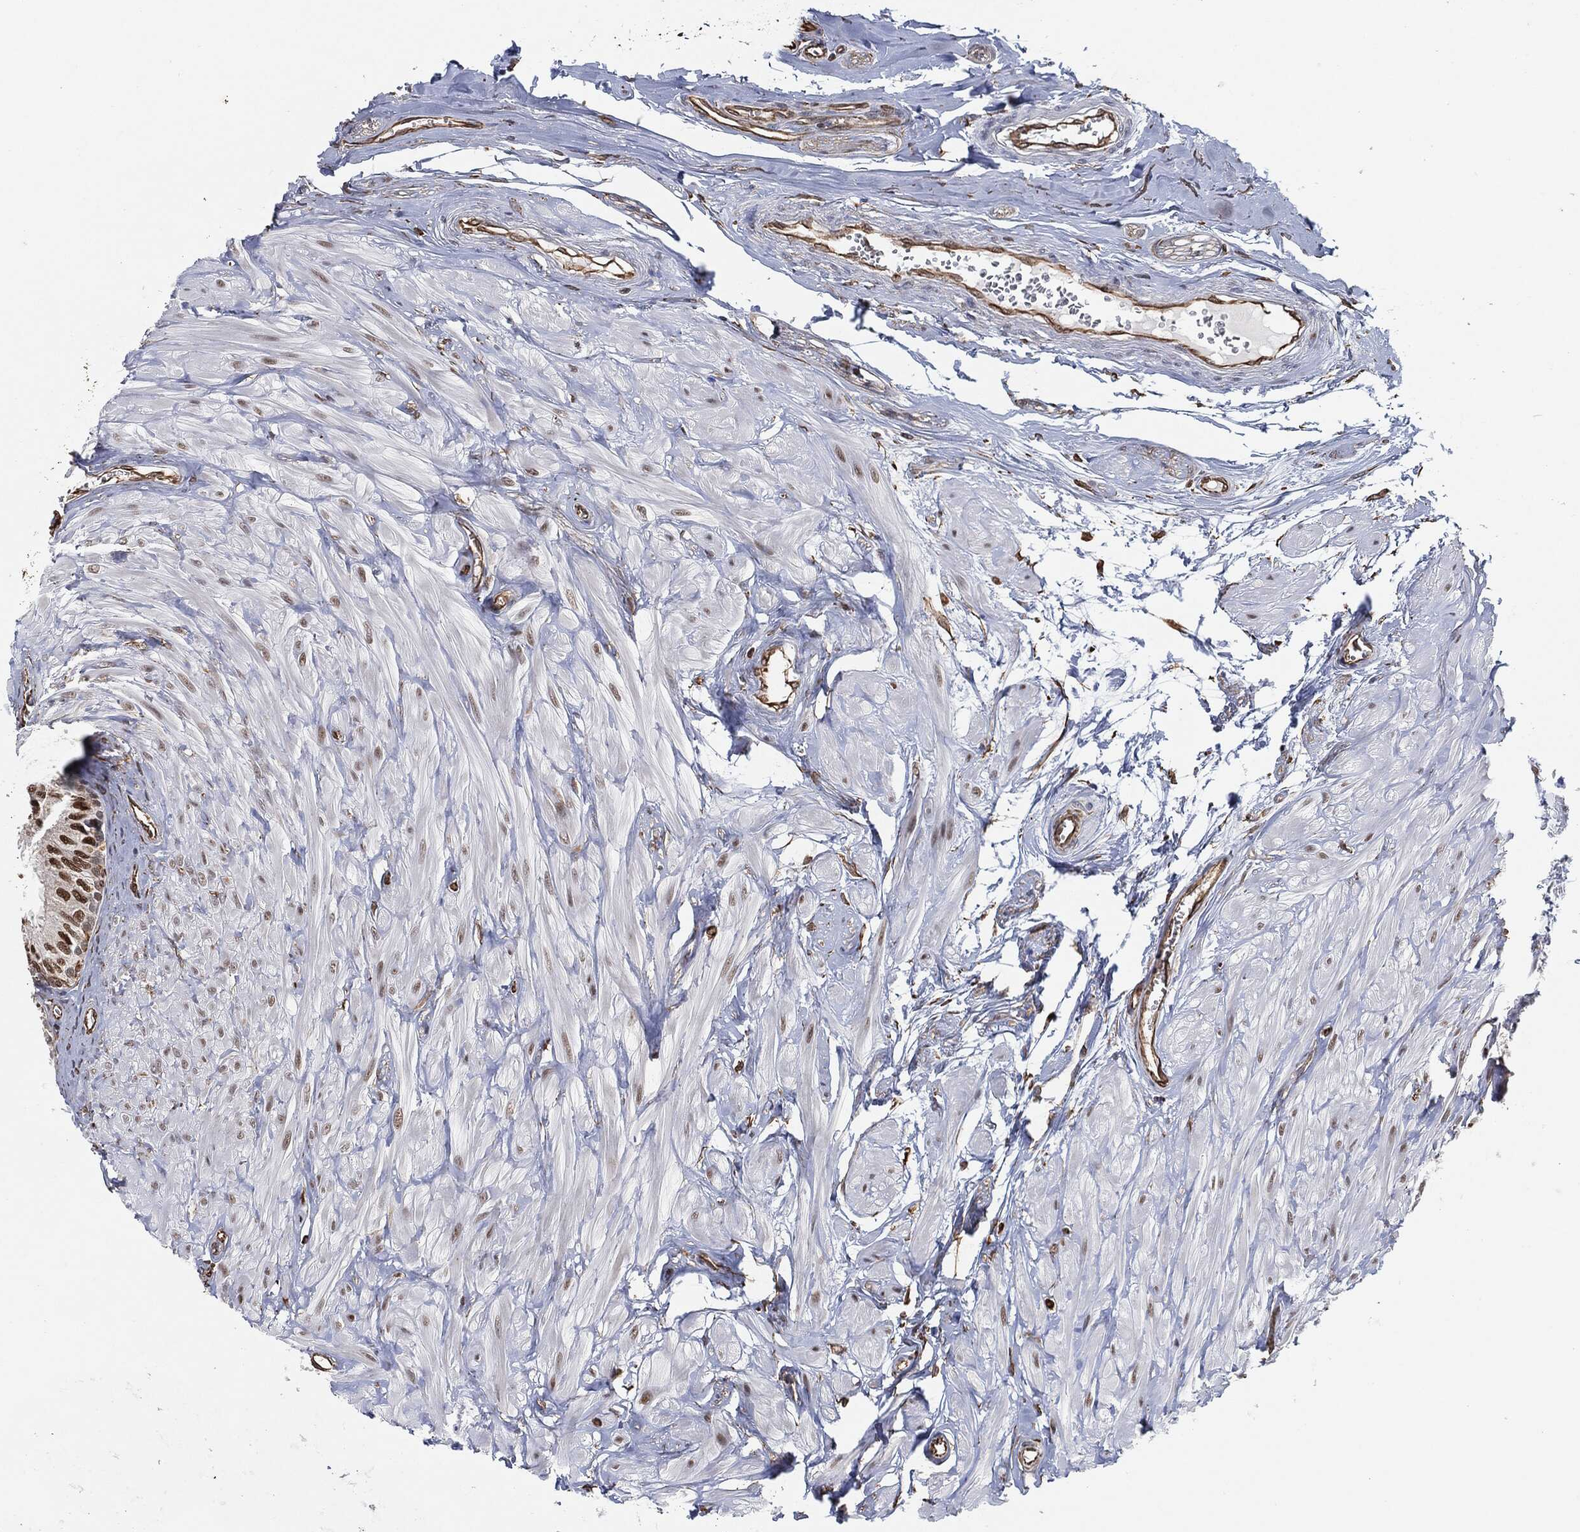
{"staining": {"intensity": "strong", "quantity": "25%-75%", "location": "nuclear"}, "tissue": "epididymis", "cell_type": "Glandular cells", "image_type": "normal", "snomed": [{"axis": "morphology", "description": "Normal tissue, NOS"}, {"axis": "topography", "description": "Epididymis"}], "caption": "Epididymis stained with a brown dye displays strong nuclear positive expression in approximately 25%-75% of glandular cells.", "gene": "TP53RK", "patient": {"sex": "male", "age": 33}}